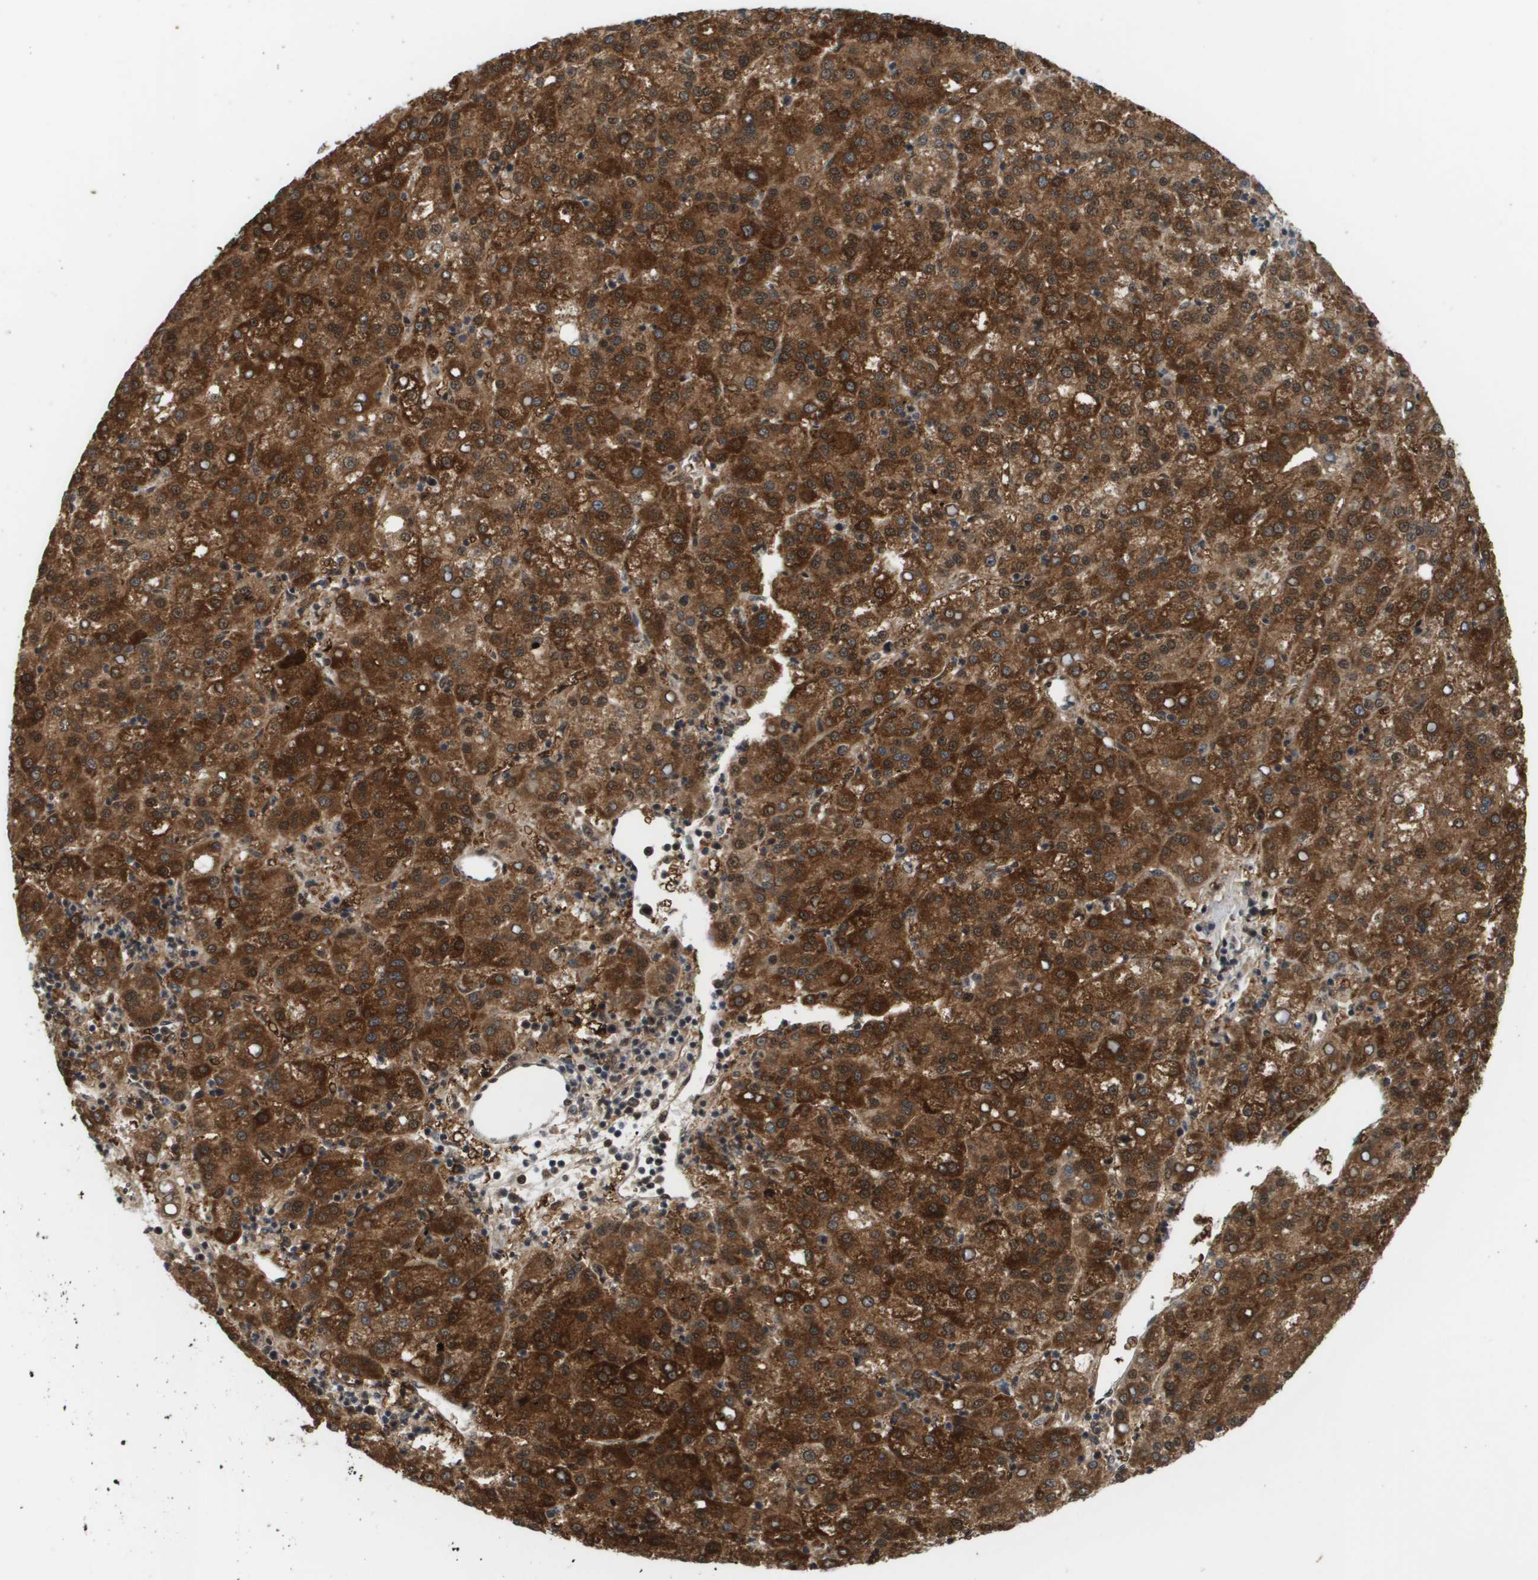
{"staining": {"intensity": "strong", "quantity": ">75%", "location": "cytoplasmic/membranous,nuclear"}, "tissue": "liver cancer", "cell_type": "Tumor cells", "image_type": "cancer", "snomed": [{"axis": "morphology", "description": "Carcinoma, Hepatocellular, NOS"}, {"axis": "topography", "description": "Liver"}], "caption": "DAB immunohistochemical staining of human hepatocellular carcinoma (liver) reveals strong cytoplasmic/membranous and nuclear protein positivity in approximately >75% of tumor cells.", "gene": "PRCC", "patient": {"sex": "female", "age": 58}}